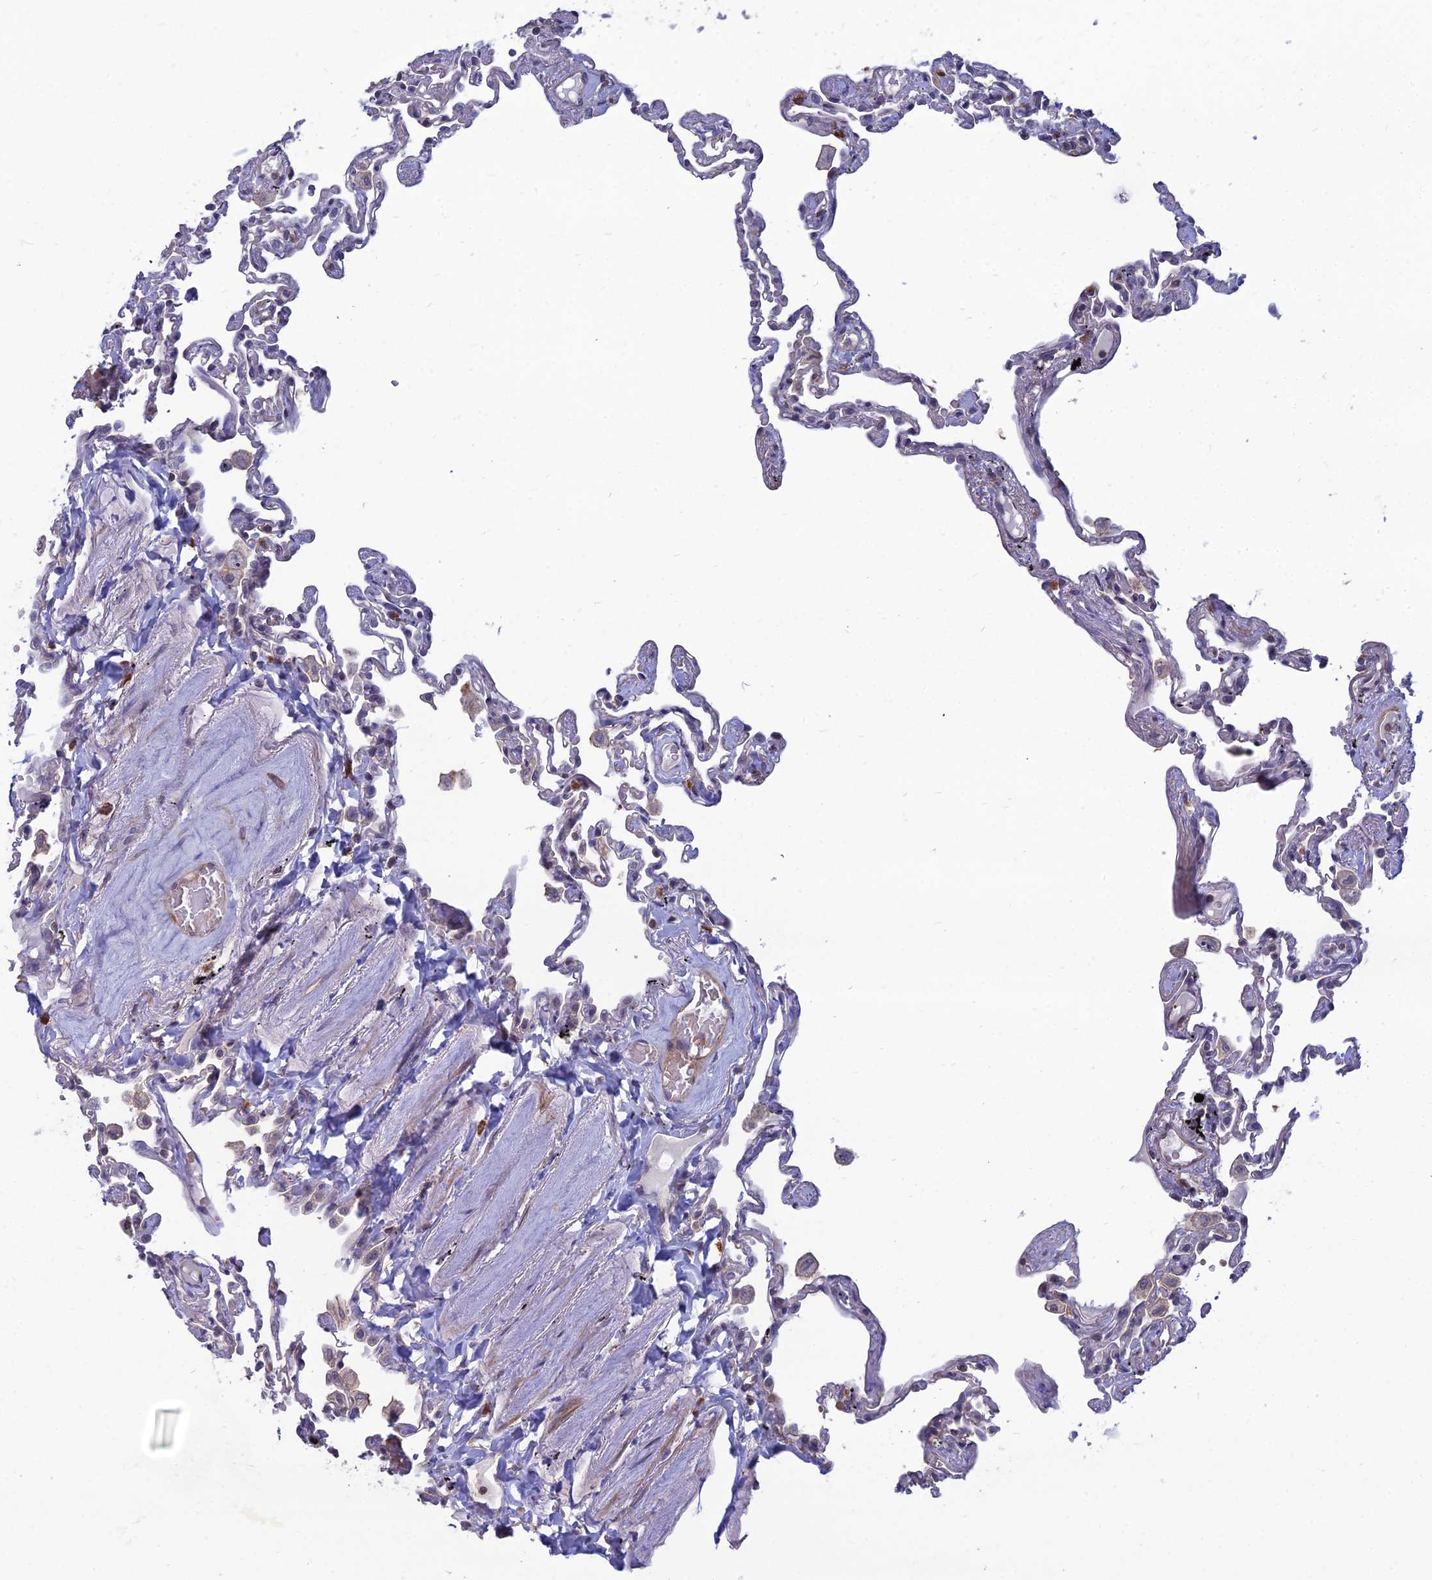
{"staining": {"intensity": "weak", "quantity": "<25%", "location": "nuclear"}, "tissue": "lung", "cell_type": "Alveolar cells", "image_type": "normal", "snomed": [{"axis": "morphology", "description": "Normal tissue, NOS"}, {"axis": "topography", "description": "Lung"}], "caption": "This is an immunohistochemistry histopathology image of normal lung. There is no staining in alveolar cells.", "gene": "OPA3", "patient": {"sex": "female", "age": 67}}